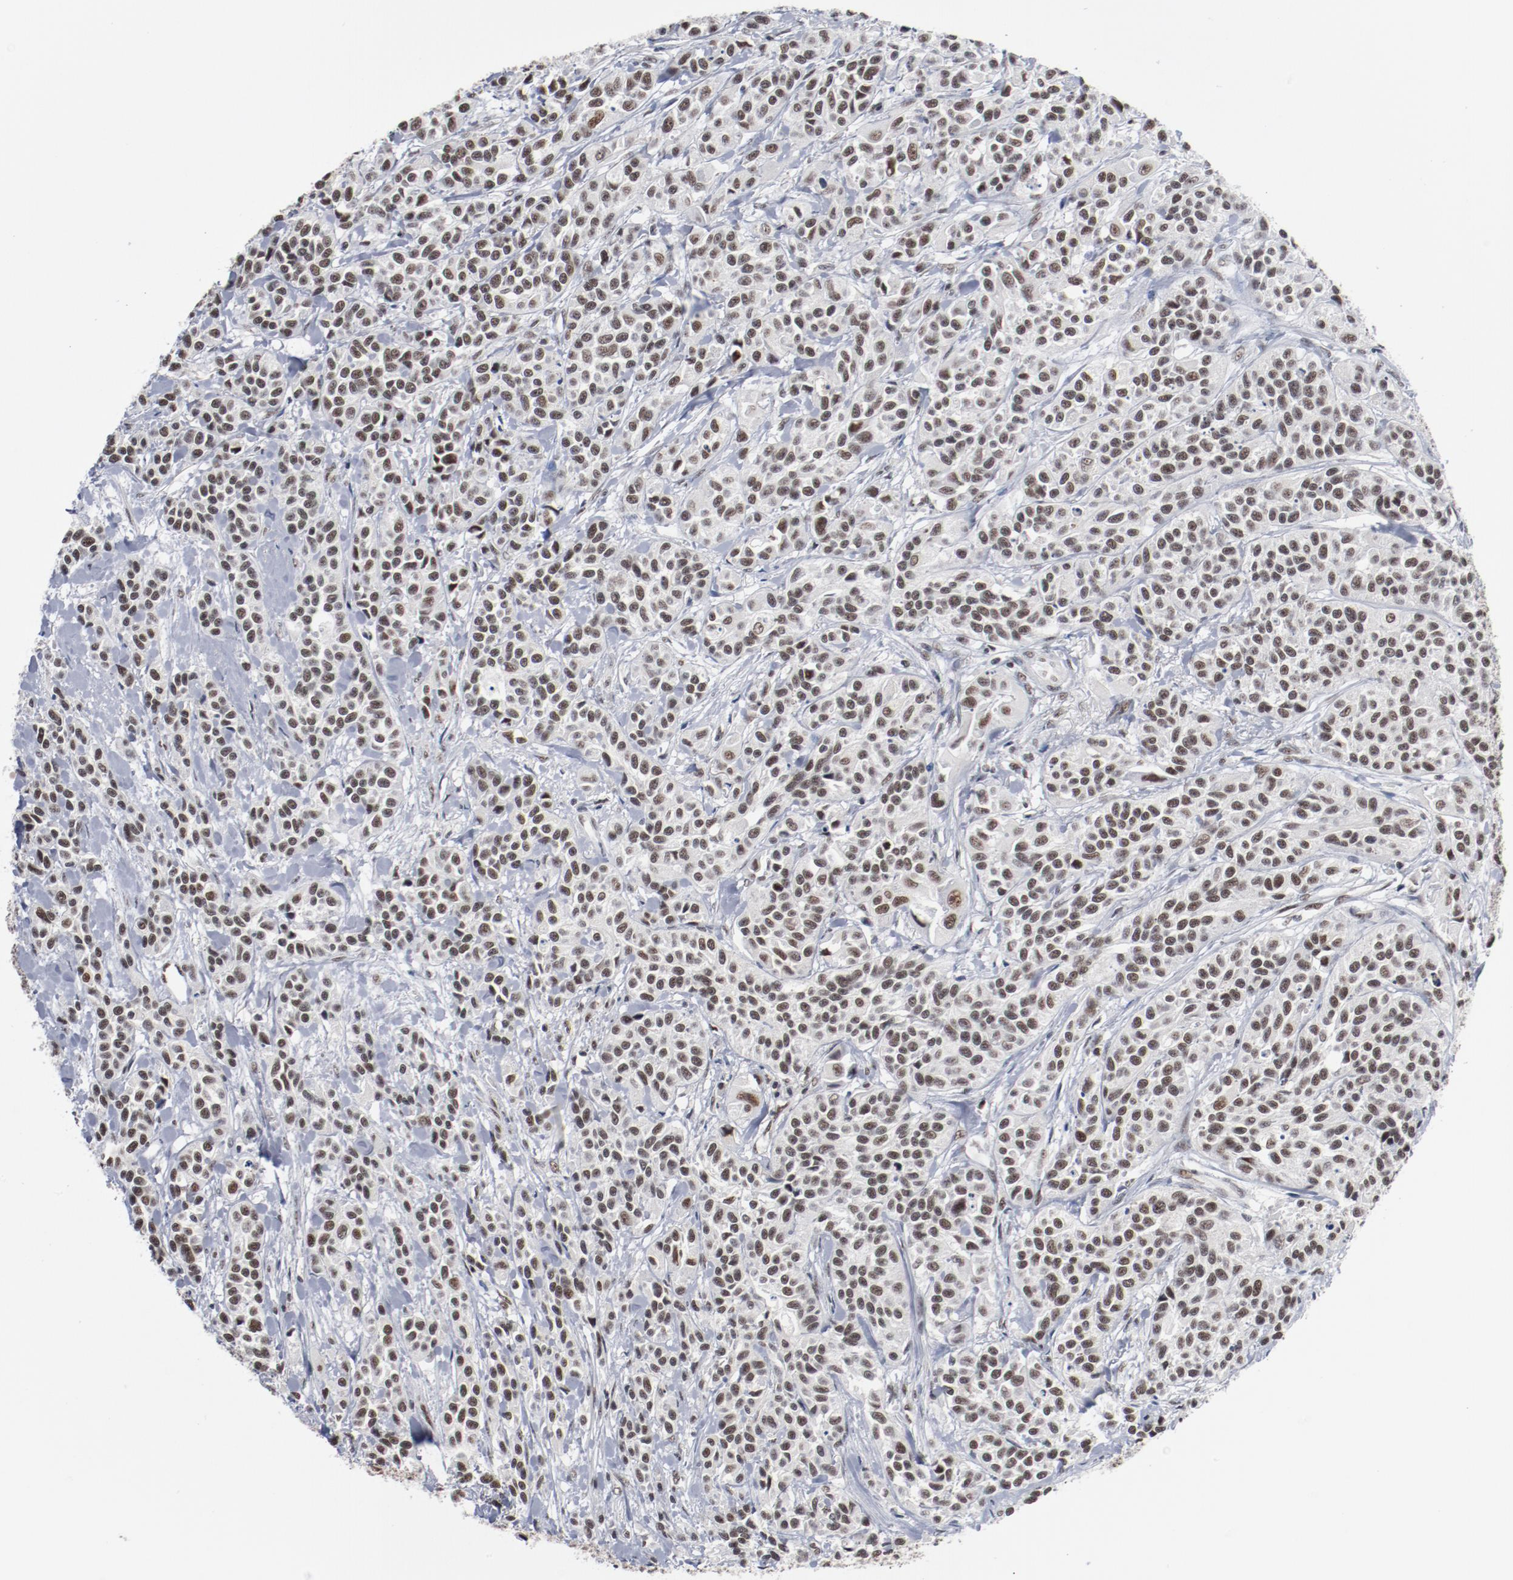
{"staining": {"intensity": "moderate", "quantity": ">75%", "location": "nuclear"}, "tissue": "urothelial cancer", "cell_type": "Tumor cells", "image_type": "cancer", "snomed": [{"axis": "morphology", "description": "Urothelial carcinoma, High grade"}, {"axis": "topography", "description": "Urinary bladder"}], "caption": "Immunohistochemistry (IHC) (DAB) staining of human urothelial cancer shows moderate nuclear protein positivity in about >75% of tumor cells.", "gene": "BUB3", "patient": {"sex": "female", "age": 81}}